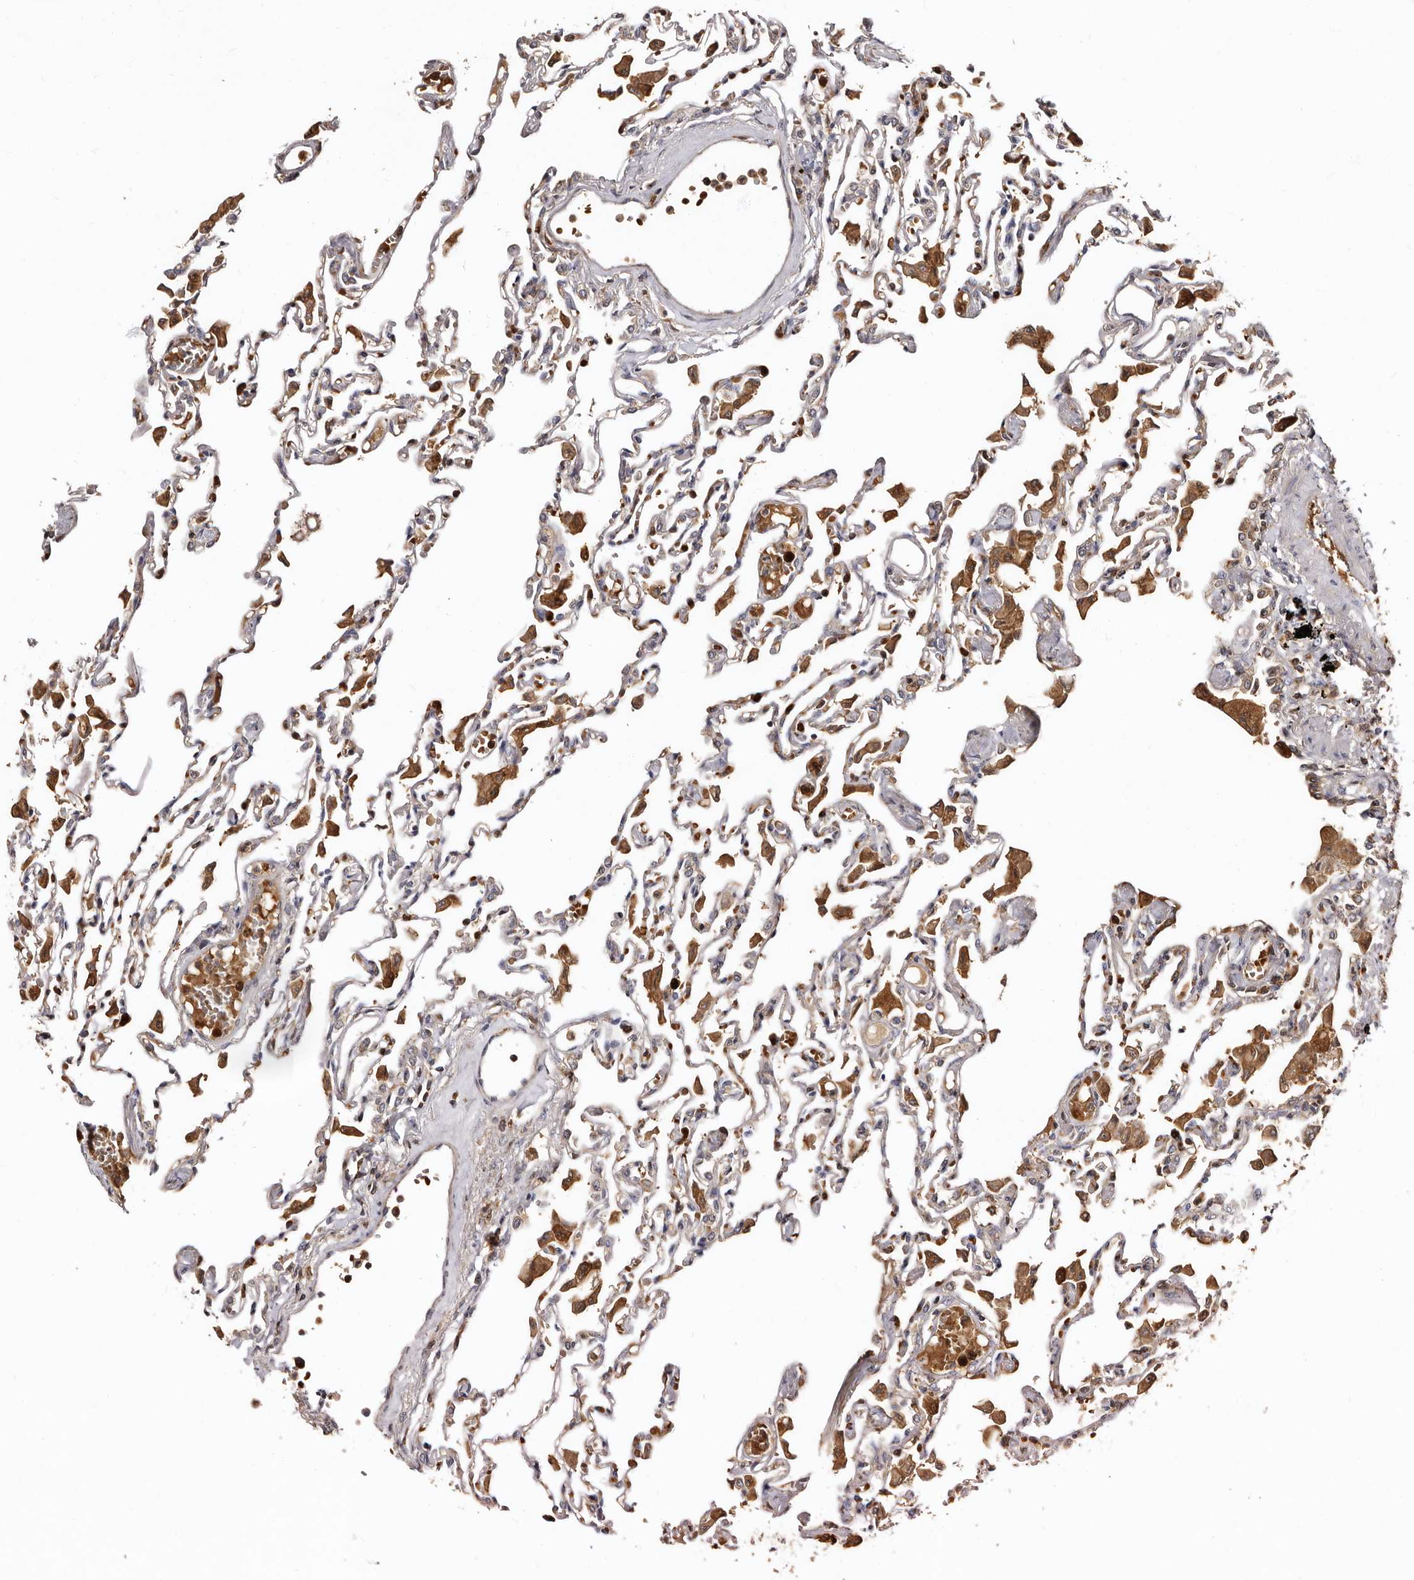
{"staining": {"intensity": "negative", "quantity": "none", "location": "none"}, "tissue": "lung", "cell_type": "Alveolar cells", "image_type": "normal", "snomed": [{"axis": "morphology", "description": "Normal tissue, NOS"}, {"axis": "topography", "description": "Bronchus"}, {"axis": "topography", "description": "Lung"}], "caption": "A micrograph of human lung is negative for staining in alveolar cells. Nuclei are stained in blue.", "gene": "BAX", "patient": {"sex": "female", "age": 49}}